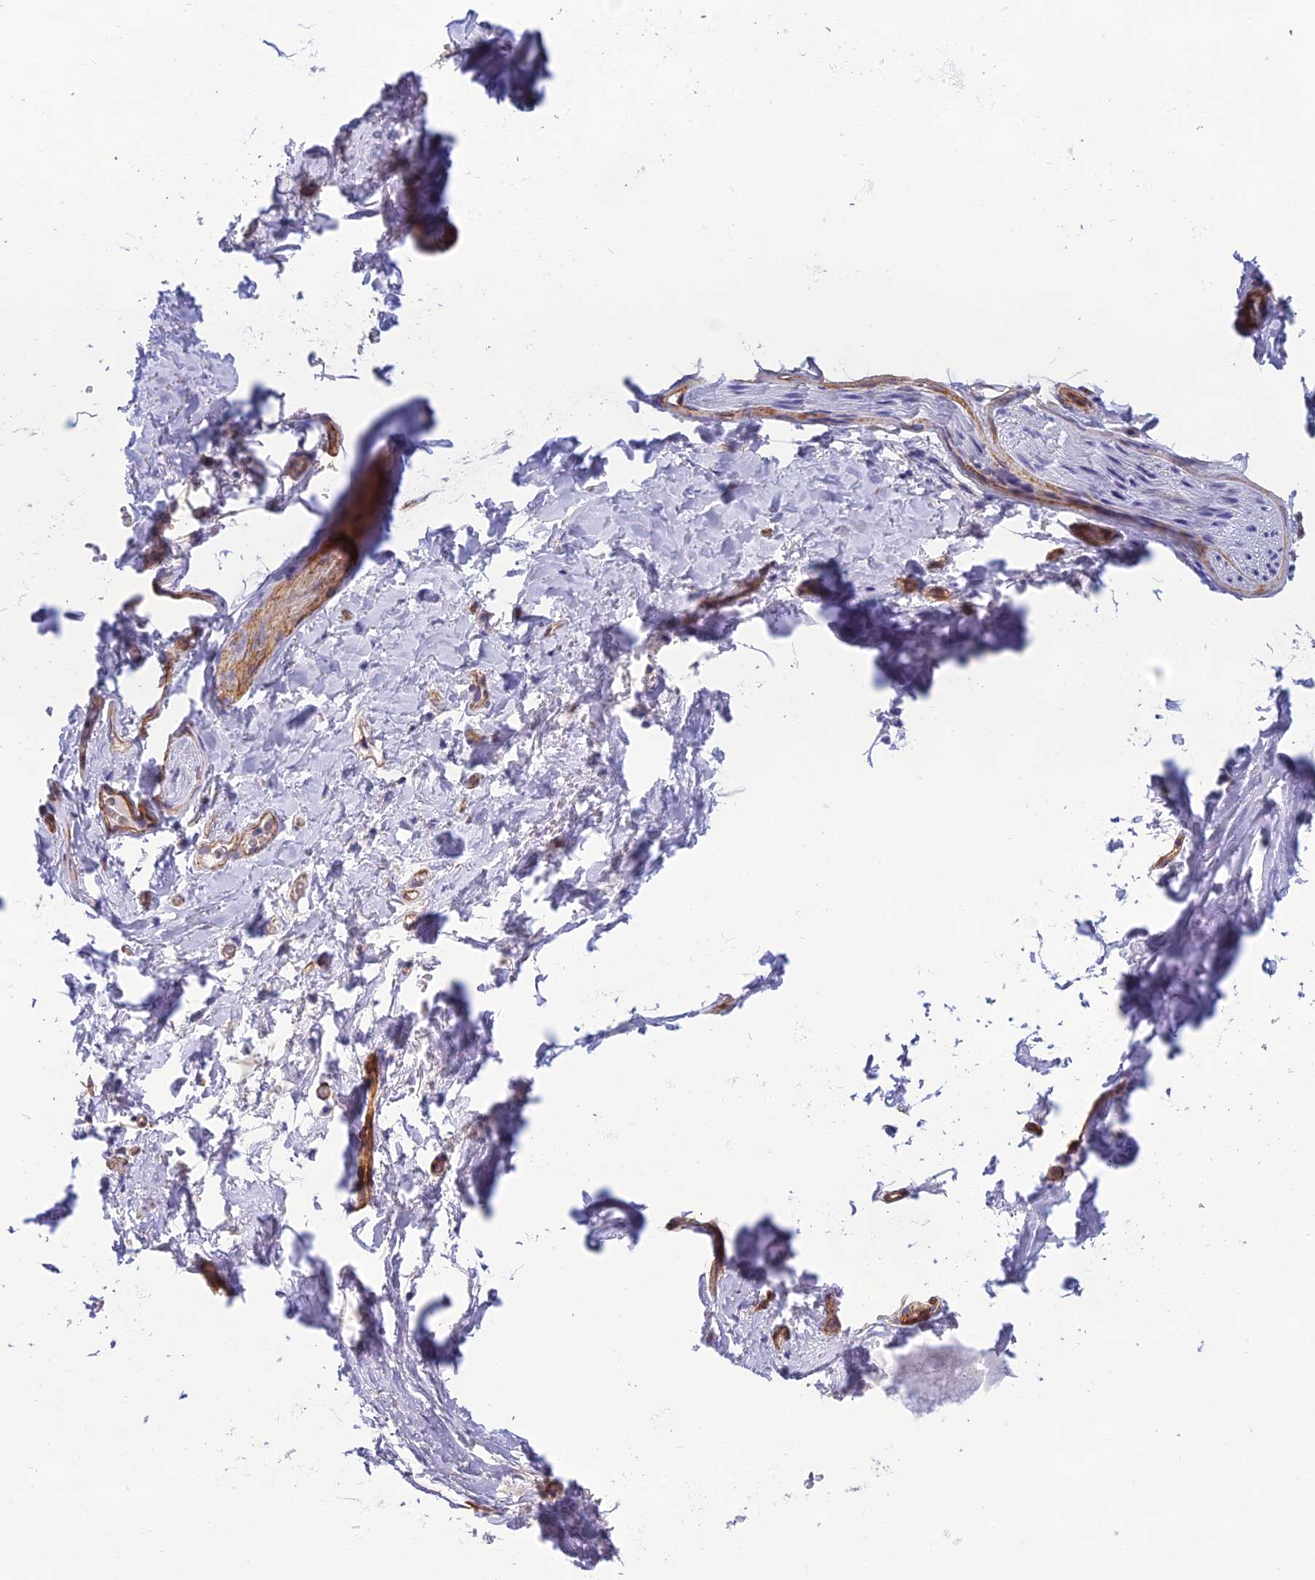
{"staining": {"intensity": "weak", "quantity": "25%-75%", "location": "cytoplasmic/membranous"}, "tissue": "adipose tissue", "cell_type": "Adipocytes", "image_type": "normal", "snomed": [{"axis": "morphology", "description": "Normal tissue, NOS"}, {"axis": "topography", "description": "Lymph node"}, {"axis": "topography", "description": "Bronchus"}], "caption": "Protein positivity by IHC exhibits weak cytoplasmic/membranous positivity in approximately 25%-75% of adipocytes in unremarkable adipose tissue.", "gene": "POMGNT1", "patient": {"sex": "male", "age": 63}}